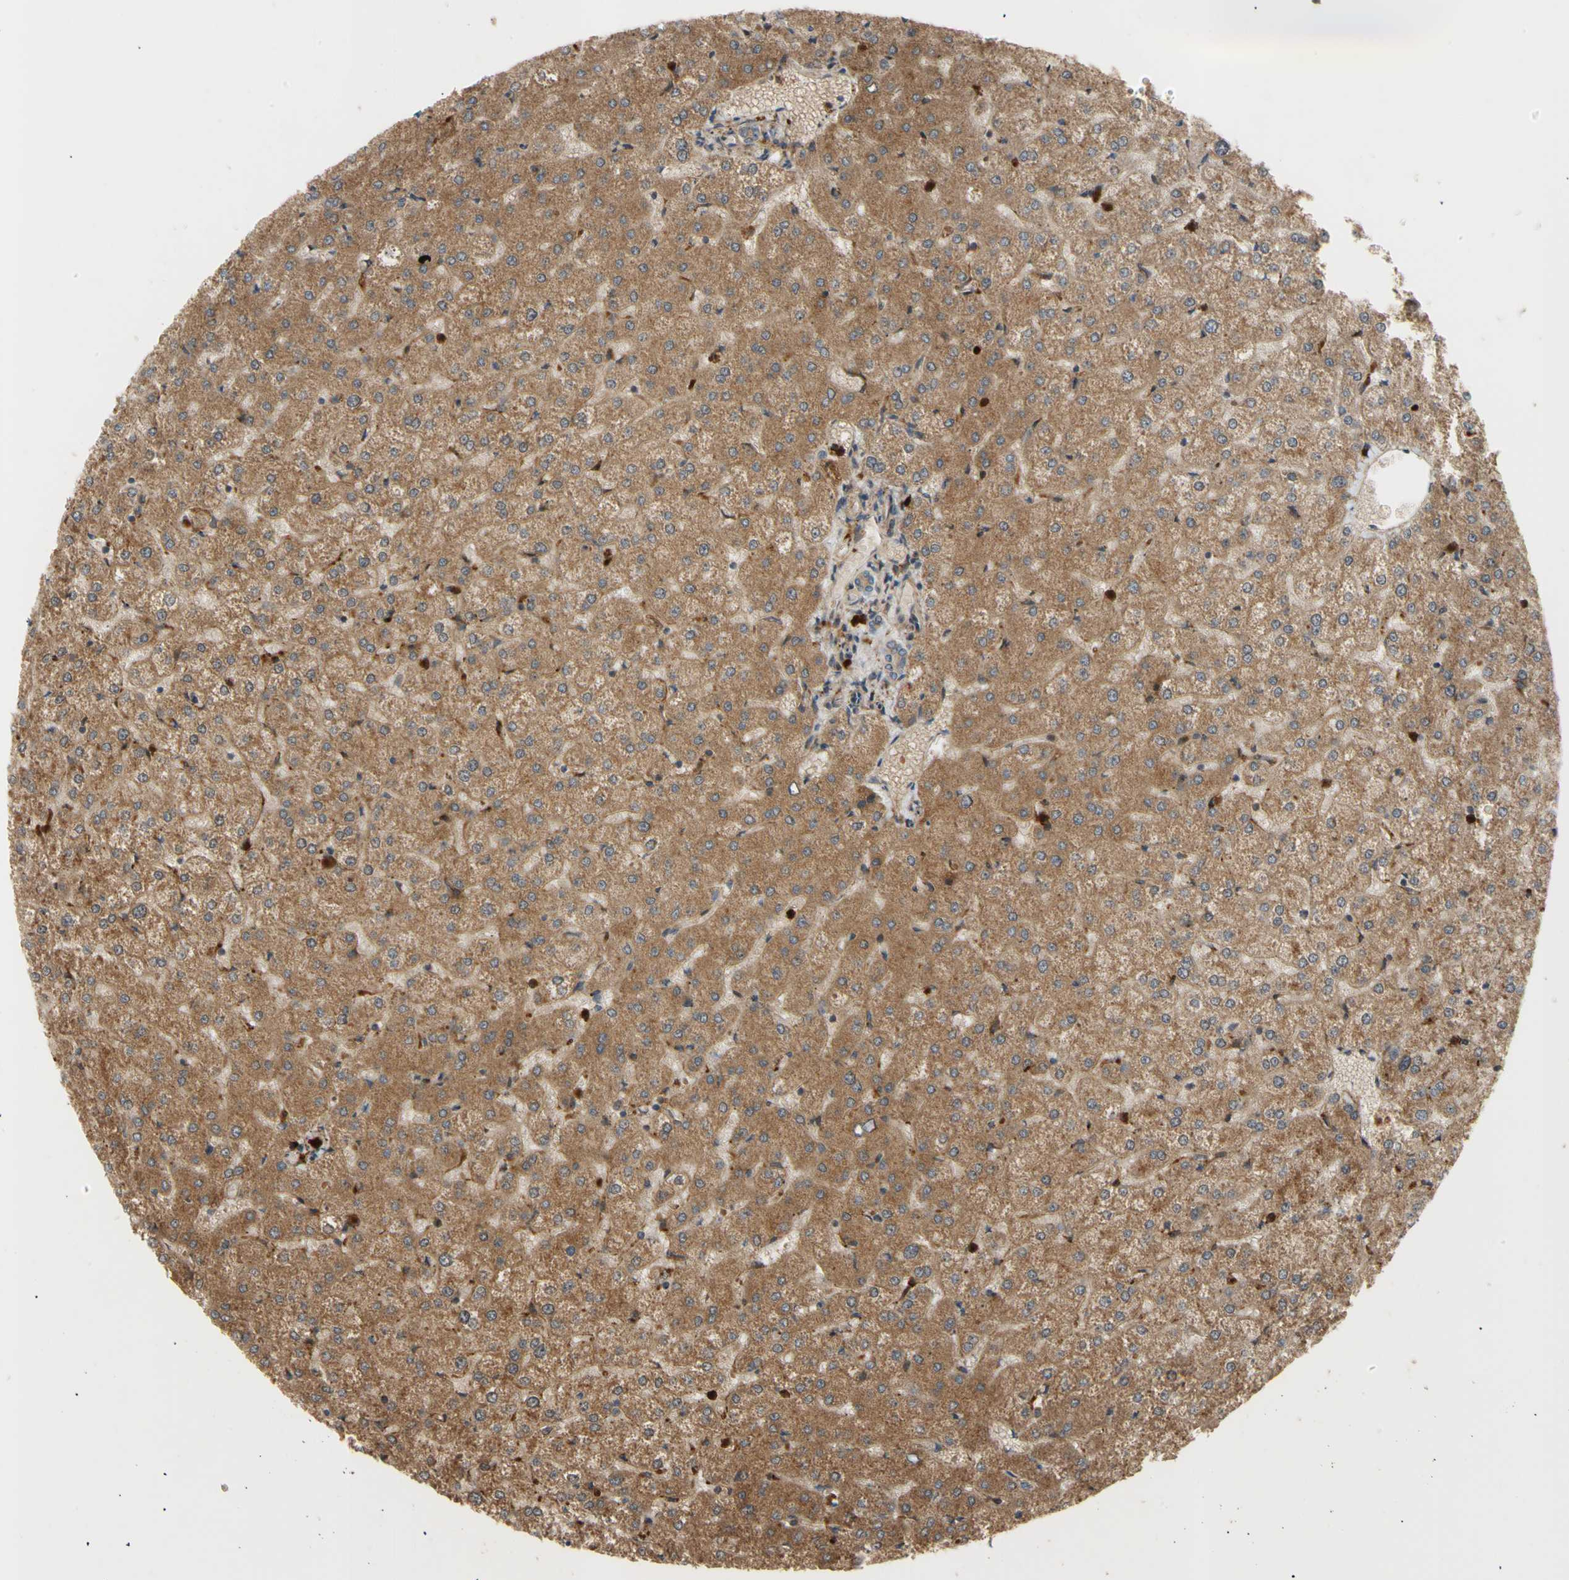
{"staining": {"intensity": "weak", "quantity": "25%-75%", "location": "cytoplasmic/membranous"}, "tissue": "liver", "cell_type": "Cholangiocytes", "image_type": "normal", "snomed": [{"axis": "morphology", "description": "Normal tissue, NOS"}, {"axis": "topography", "description": "Liver"}], "caption": "Cholangiocytes demonstrate low levels of weak cytoplasmic/membranous expression in approximately 25%-75% of cells in benign human liver.", "gene": "TUBG2", "patient": {"sex": "female", "age": 32}}